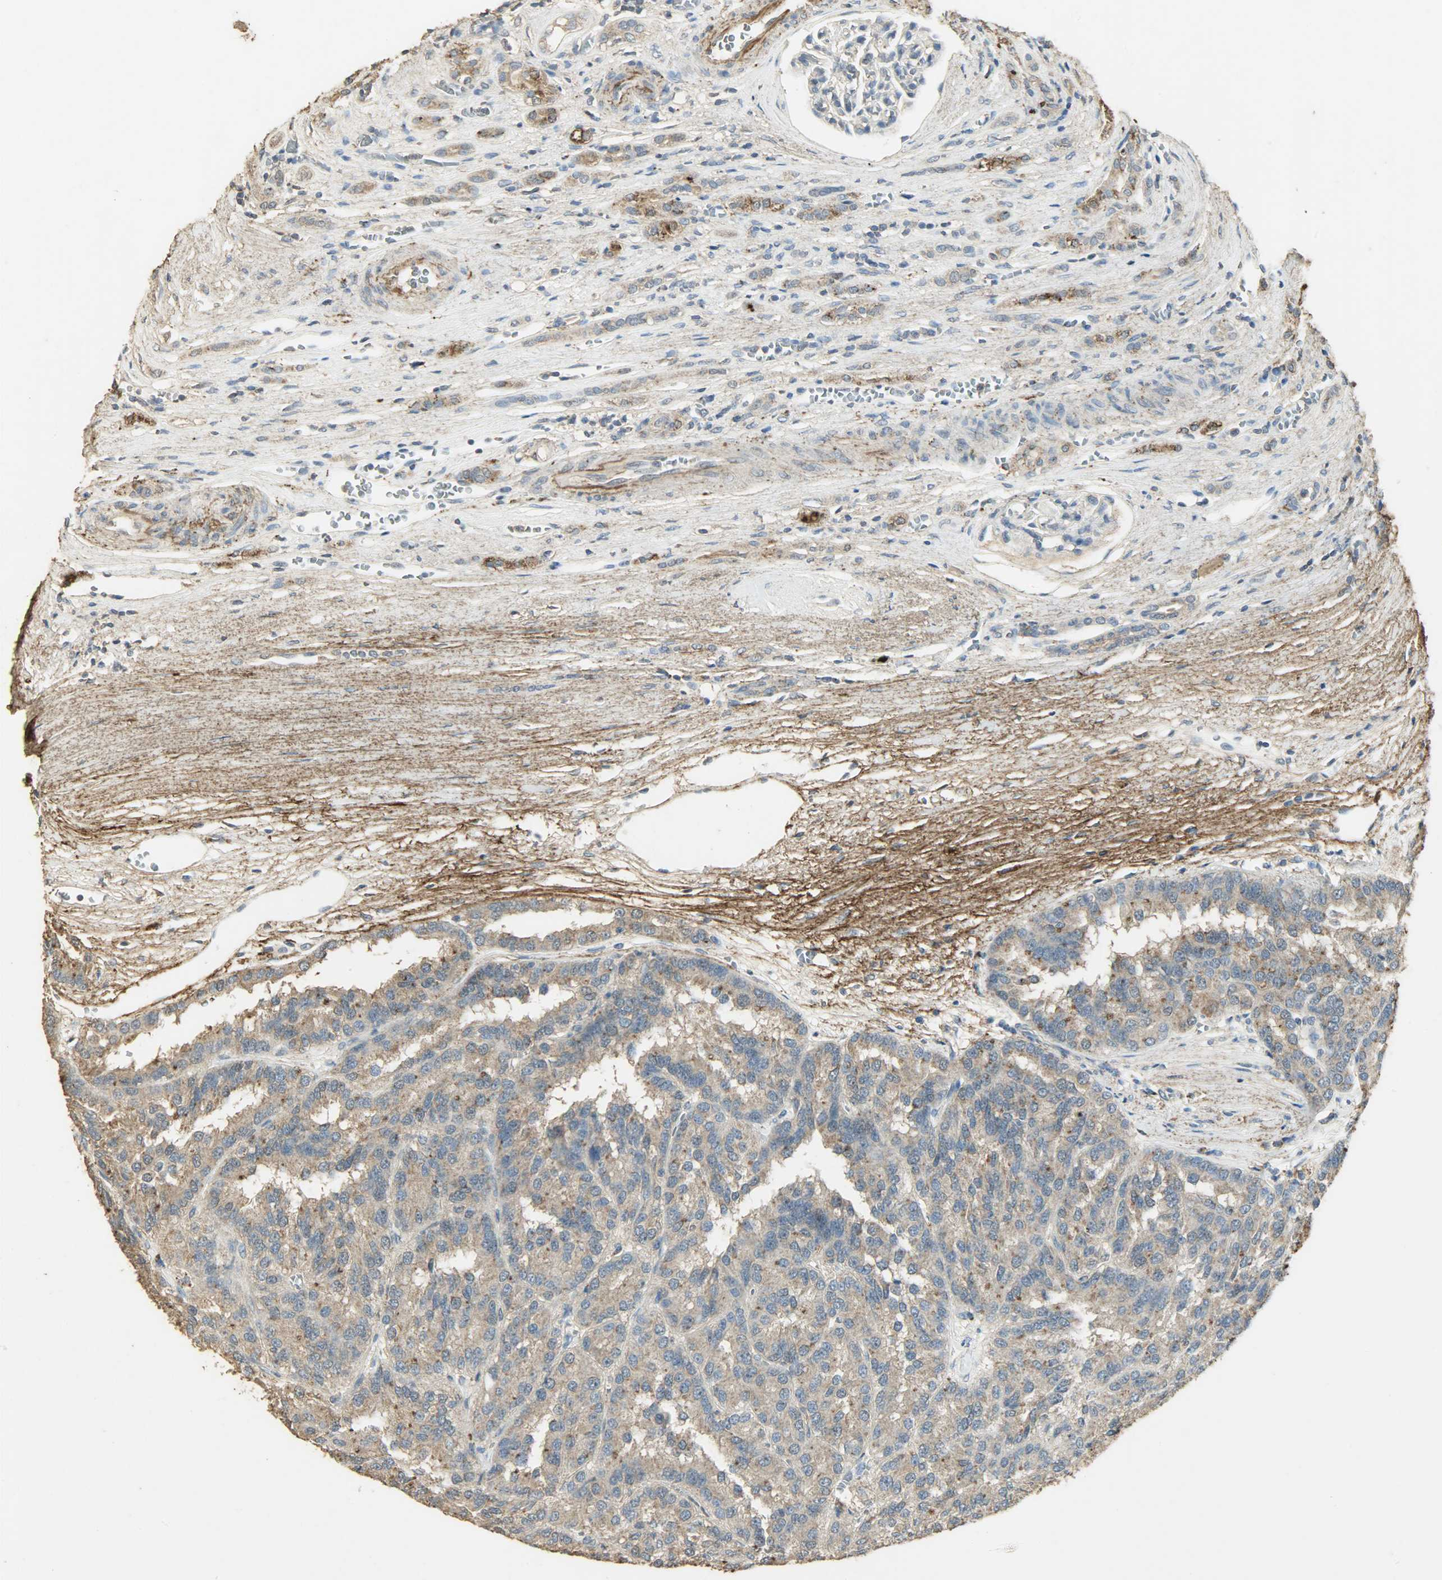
{"staining": {"intensity": "weak", "quantity": ">75%", "location": "cytoplasmic/membranous"}, "tissue": "renal cancer", "cell_type": "Tumor cells", "image_type": "cancer", "snomed": [{"axis": "morphology", "description": "Adenocarcinoma, NOS"}, {"axis": "topography", "description": "Kidney"}], "caption": "High-power microscopy captured an immunohistochemistry (IHC) photomicrograph of renal cancer (adenocarcinoma), revealing weak cytoplasmic/membranous positivity in approximately >75% of tumor cells.", "gene": "ASB9", "patient": {"sex": "male", "age": 46}}